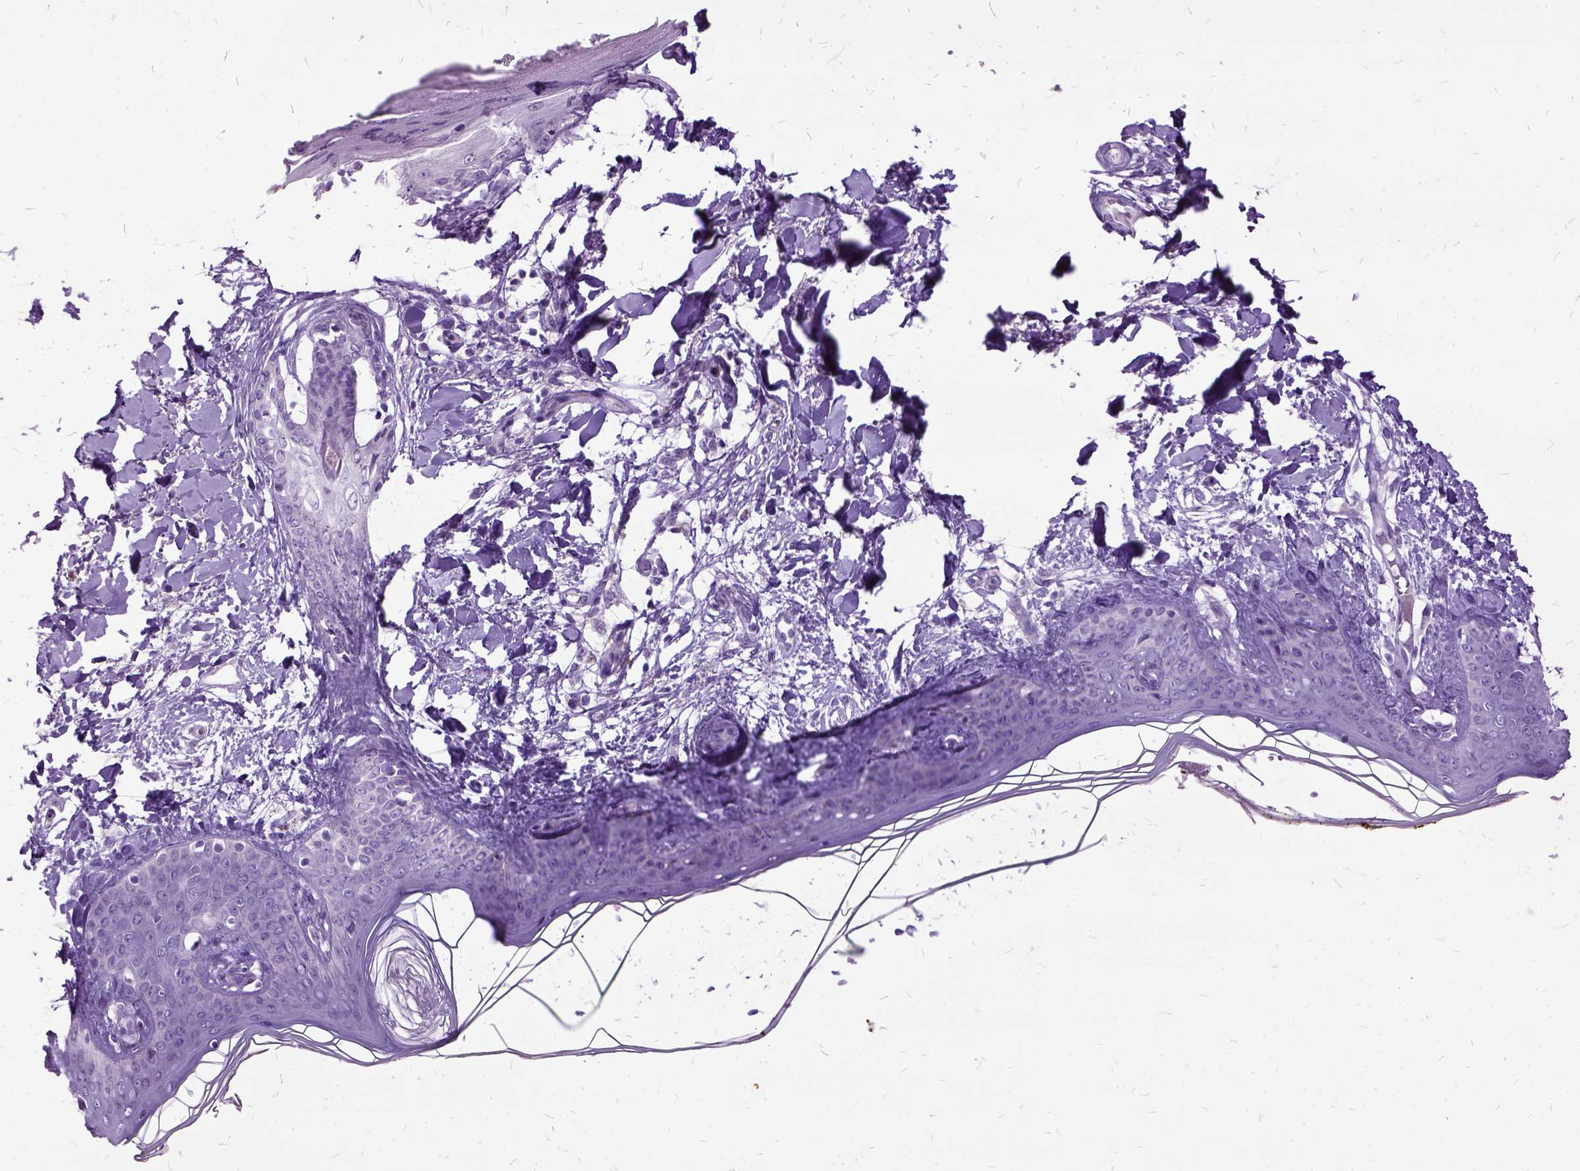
{"staining": {"intensity": "negative", "quantity": "none", "location": "none"}, "tissue": "skin", "cell_type": "Fibroblasts", "image_type": "normal", "snomed": [{"axis": "morphology", "description": "Normal tissue, NOS"}, {"axis": "topography", "description": "Skin"}], "caption": "This is an immunohistochemistry (IHC) micrograph of normal skin. There is no expression in fibroblasts.", "gene": "MME", "patient": {"sex": "female", "age": 34}}